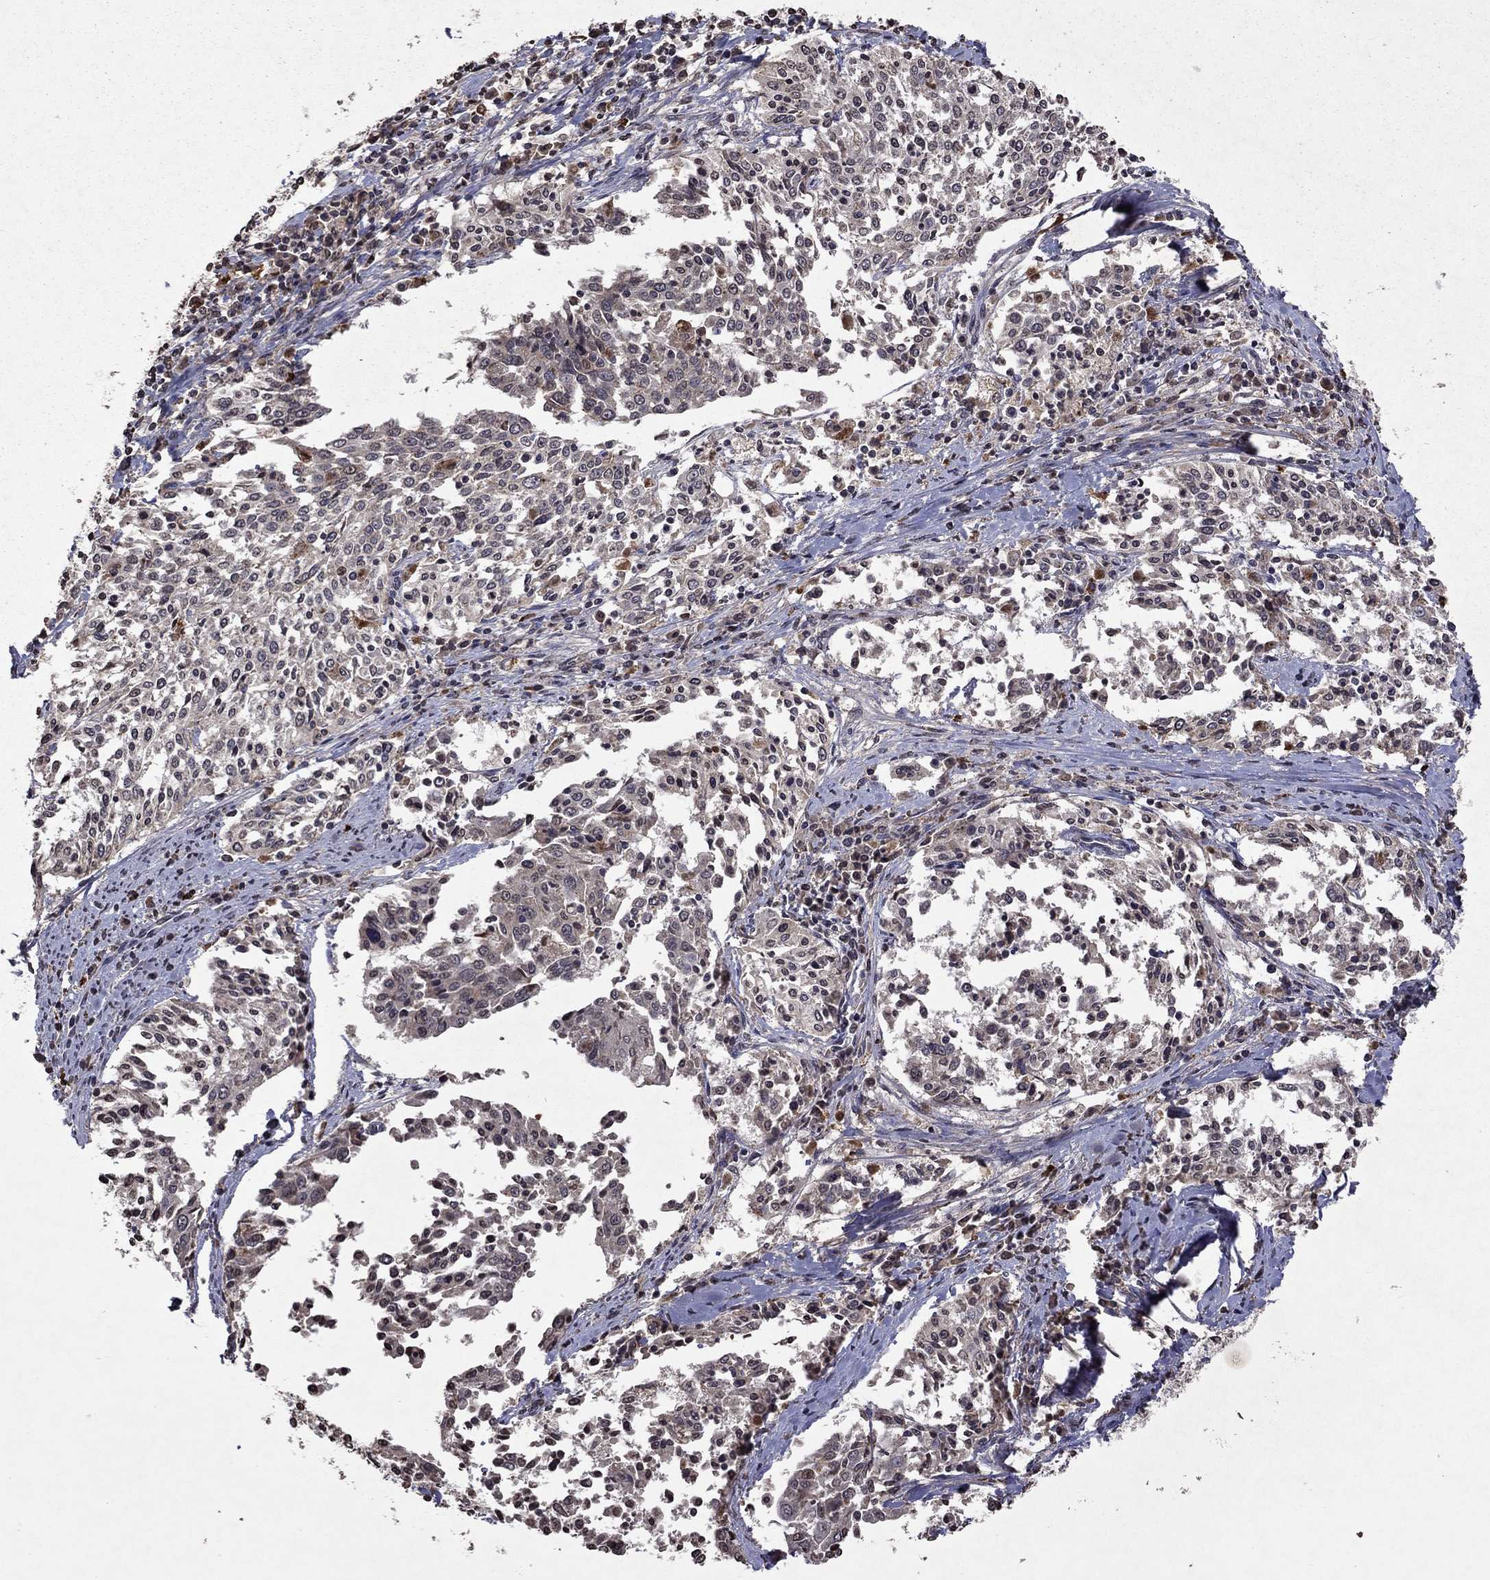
{"staining": {"intensity": "negative", "quantity": "none", "location": "none"}, "tissue": "cervical cancer", "cell_type": "Tumor cells", "image_type": "cancer", "snomed": [{"axis": "morphology", "description": "Squamous cell carcinoma, NOS"}, {"axis": "topography", "description": "Cervix"}], "caption": "Tumor cells show no significant protein staining in squamous cell carcinoma (cervical).", "gene": "NLGN1", "patient": {"sex": "female", "age": 41}}